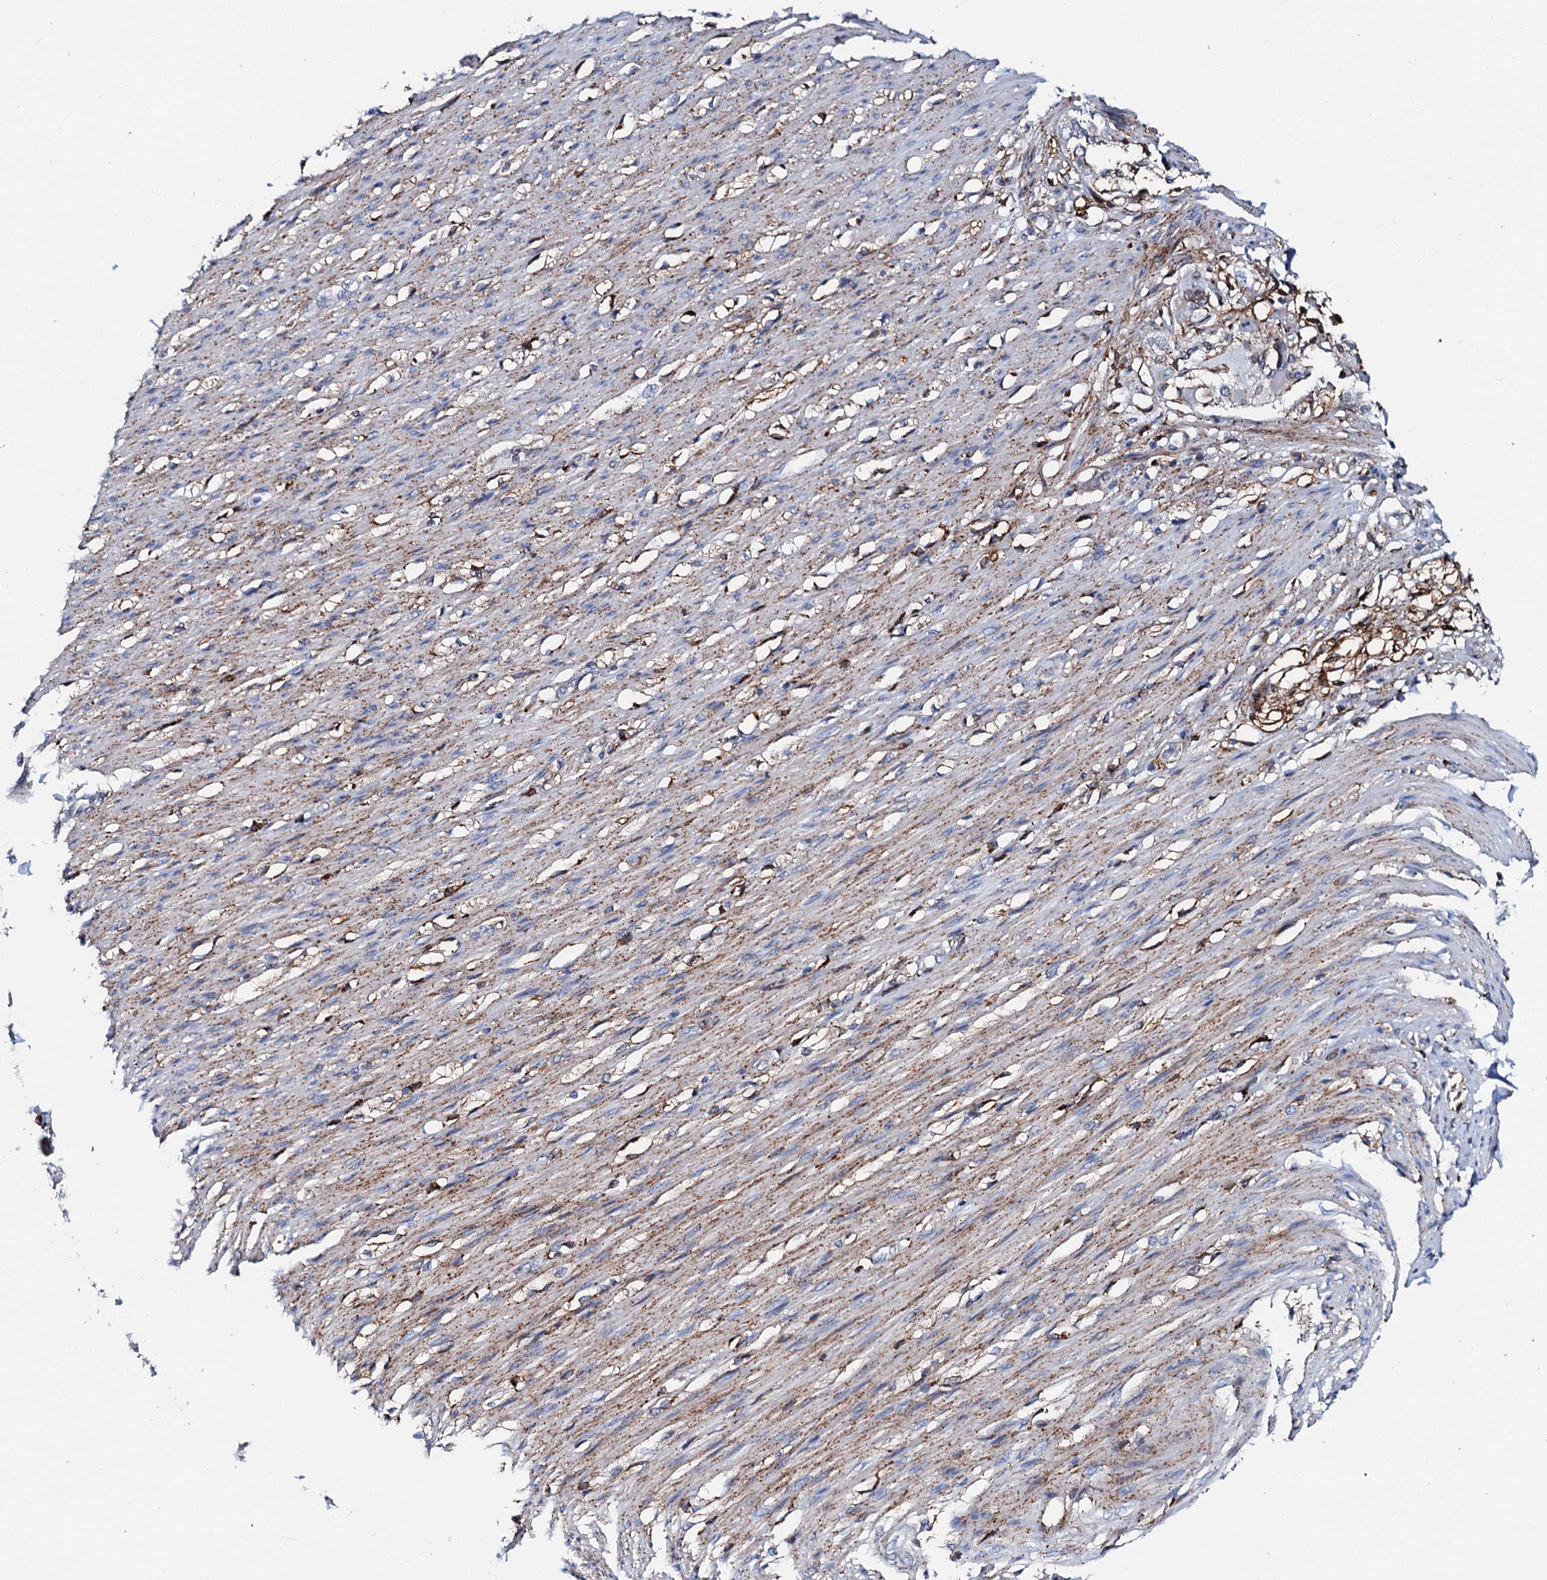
{"staining": {"intensity": "moderate", "quantity": ">75%", "location": "cytoplasmic/membranous"}, "tissue": "smooth muscle", "cell_type": "Smooth muscle cells", "image_type": "normal", "snomed": [{"axis": "morphology", "description": "Normal tissue, NOS"}, {"axis": "morphology", "description": "Adenocarcinoma, NOS"}, {"axis": "topography", "description": "Colon"}, {"axis": "topography", "description": "Peripheral nerve tissue"}], "caption": "Unremarkable smooth muscle displays moderate cytoplasmic/membranous expression in approximately >75% of smooth muscle cells, visualized by immunohistochemistry. (DAB = brown stain, brightfield microscopy at high magnification).", "gene": "MED13L", "patient": {"sex": "male", "age": 14}}